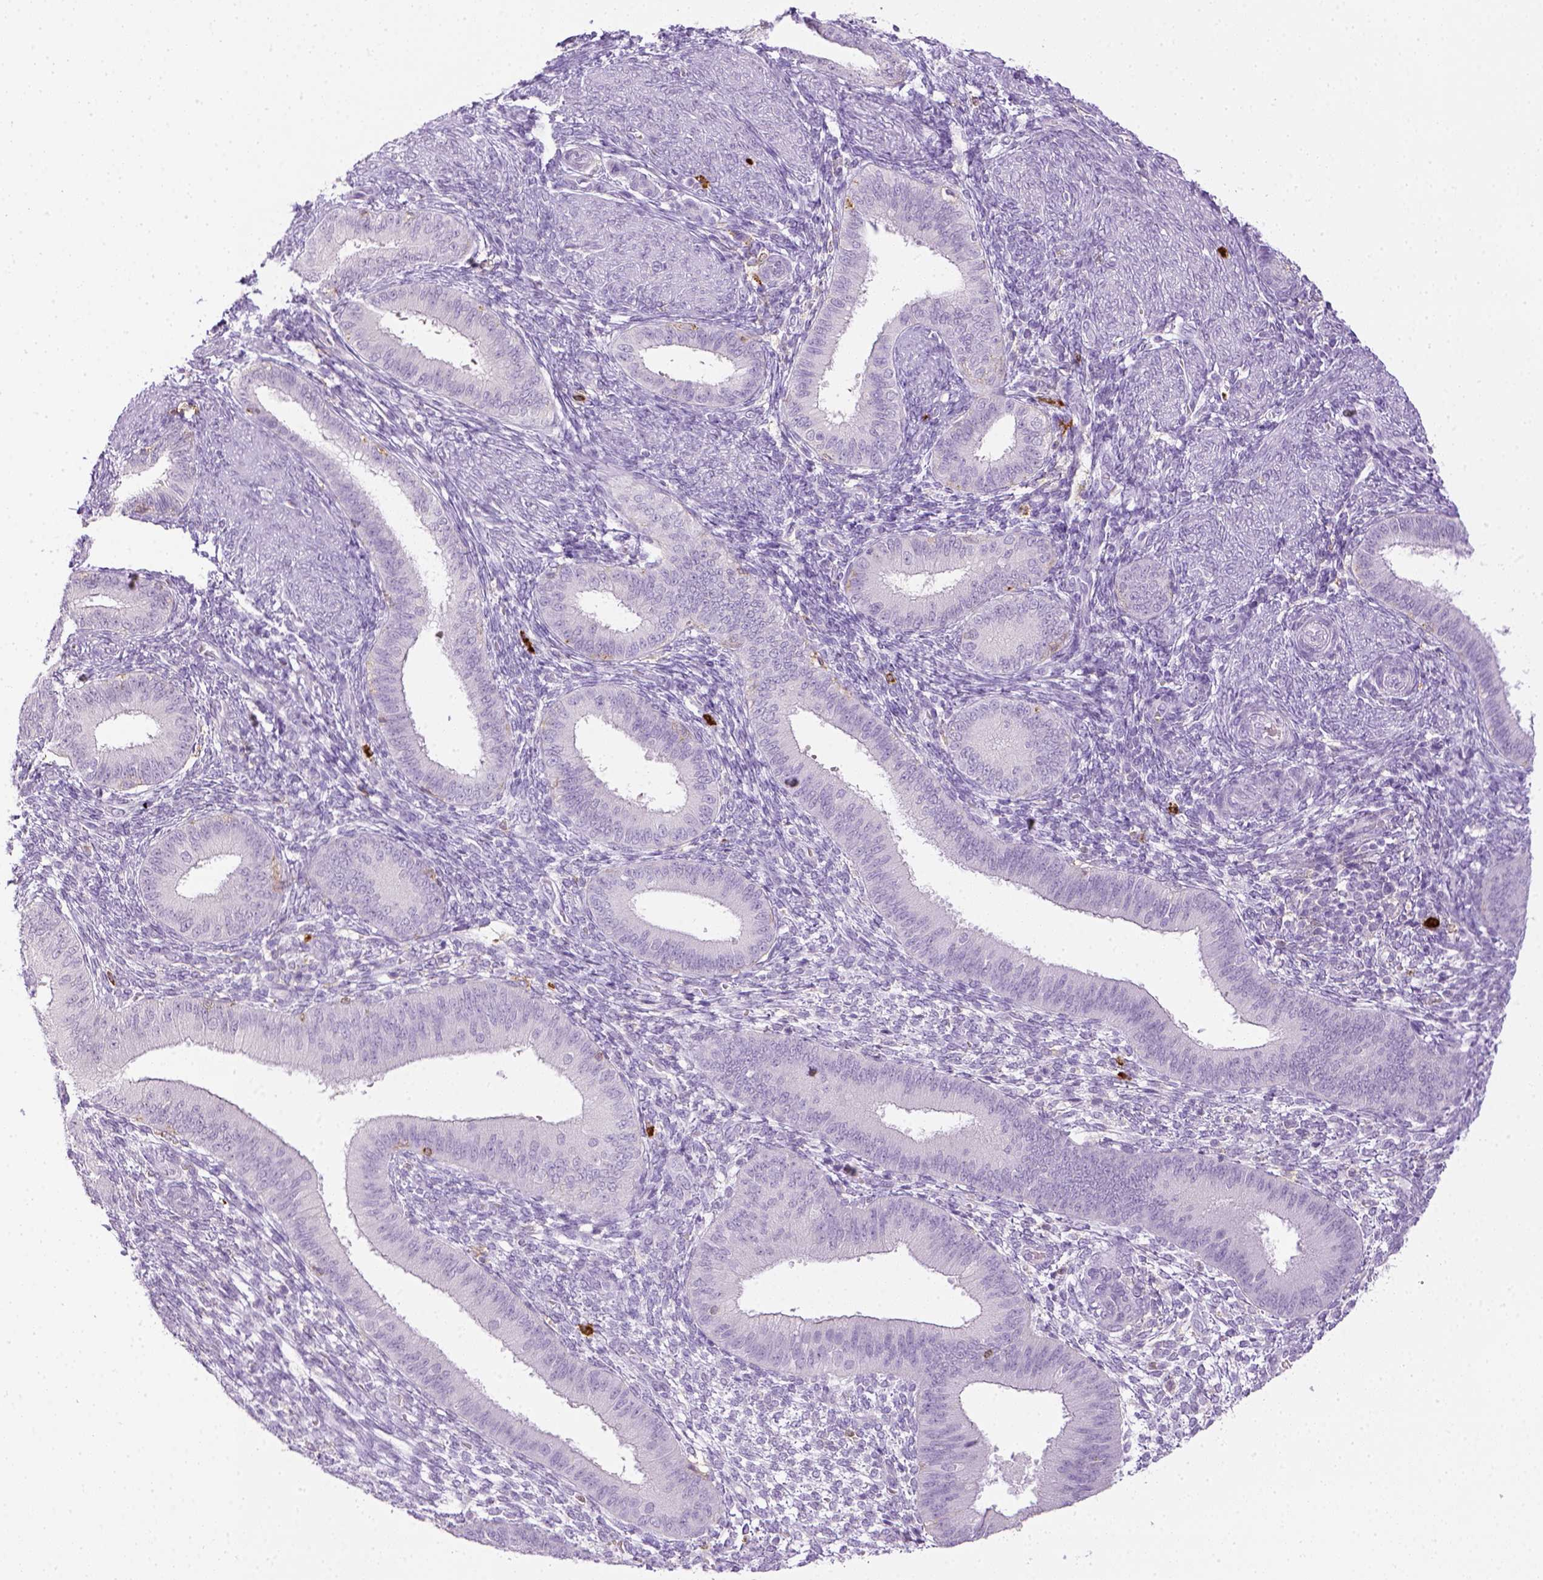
{"staining": {"intensity": "negative", "quantity": "none", "location": "none"}, "tissue": "endometrium", "cell_type": "Cells in endometrial stroma", "image_type": "normal", "snomed": [{"axis": "morphology", "description": "Normal tissue, NOS"}, {"axis": "topography", "description": "Endometrium"}], "caption": "IHC histopathology image of unremarkable human endometrium stained for a protein (brown), which displays no positivity in cells in endometrial stroma.", "gene": "ITGAM", "patient": {"sex": "female", "age": 39}}